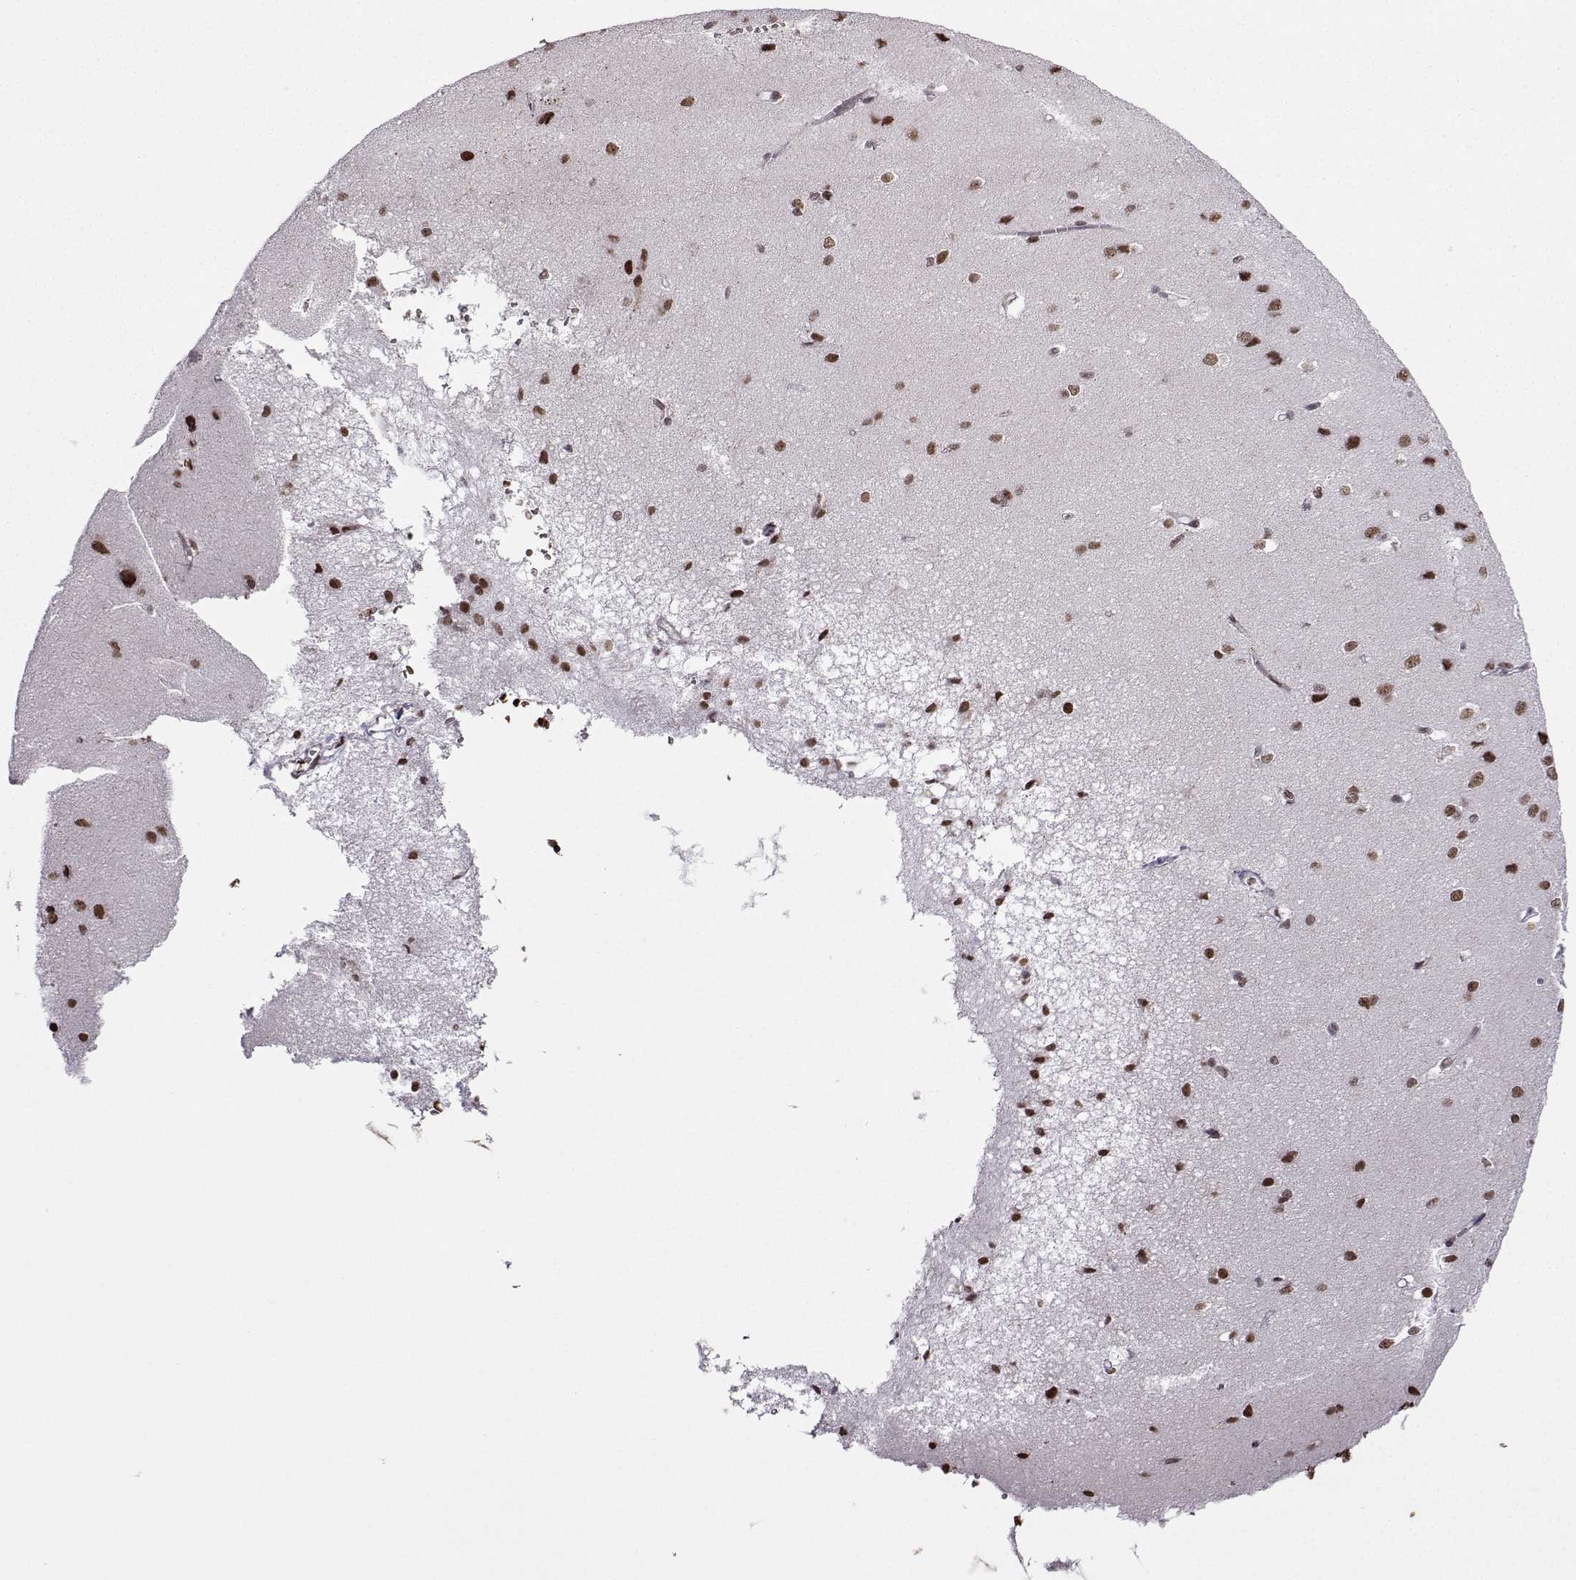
{"staining": {"intensity": "negative", "quantity": "none", "location": "none"}, "tissue": "cerebral cortex", "cell_type": "Endothelial cells", "image_type": "normal", "snomed": [{"axis": "morphology", "description": "Normal tissue, NOS"}, {"axis": "topography", "description": "Cerebral cortex"}], "caption": "DAB (3,3'-diaminobenzidine) immunohistochemical staining of normal cerebral cortex reveals no significant staining in endothelial cells. (Stains: DAB immunohistochemistry with hematoxylin counter stain, Microscopy: brightfield microscopy at high magnification).", "gene": "CCNK", "patient": {"sex": "male", "age": 37}}